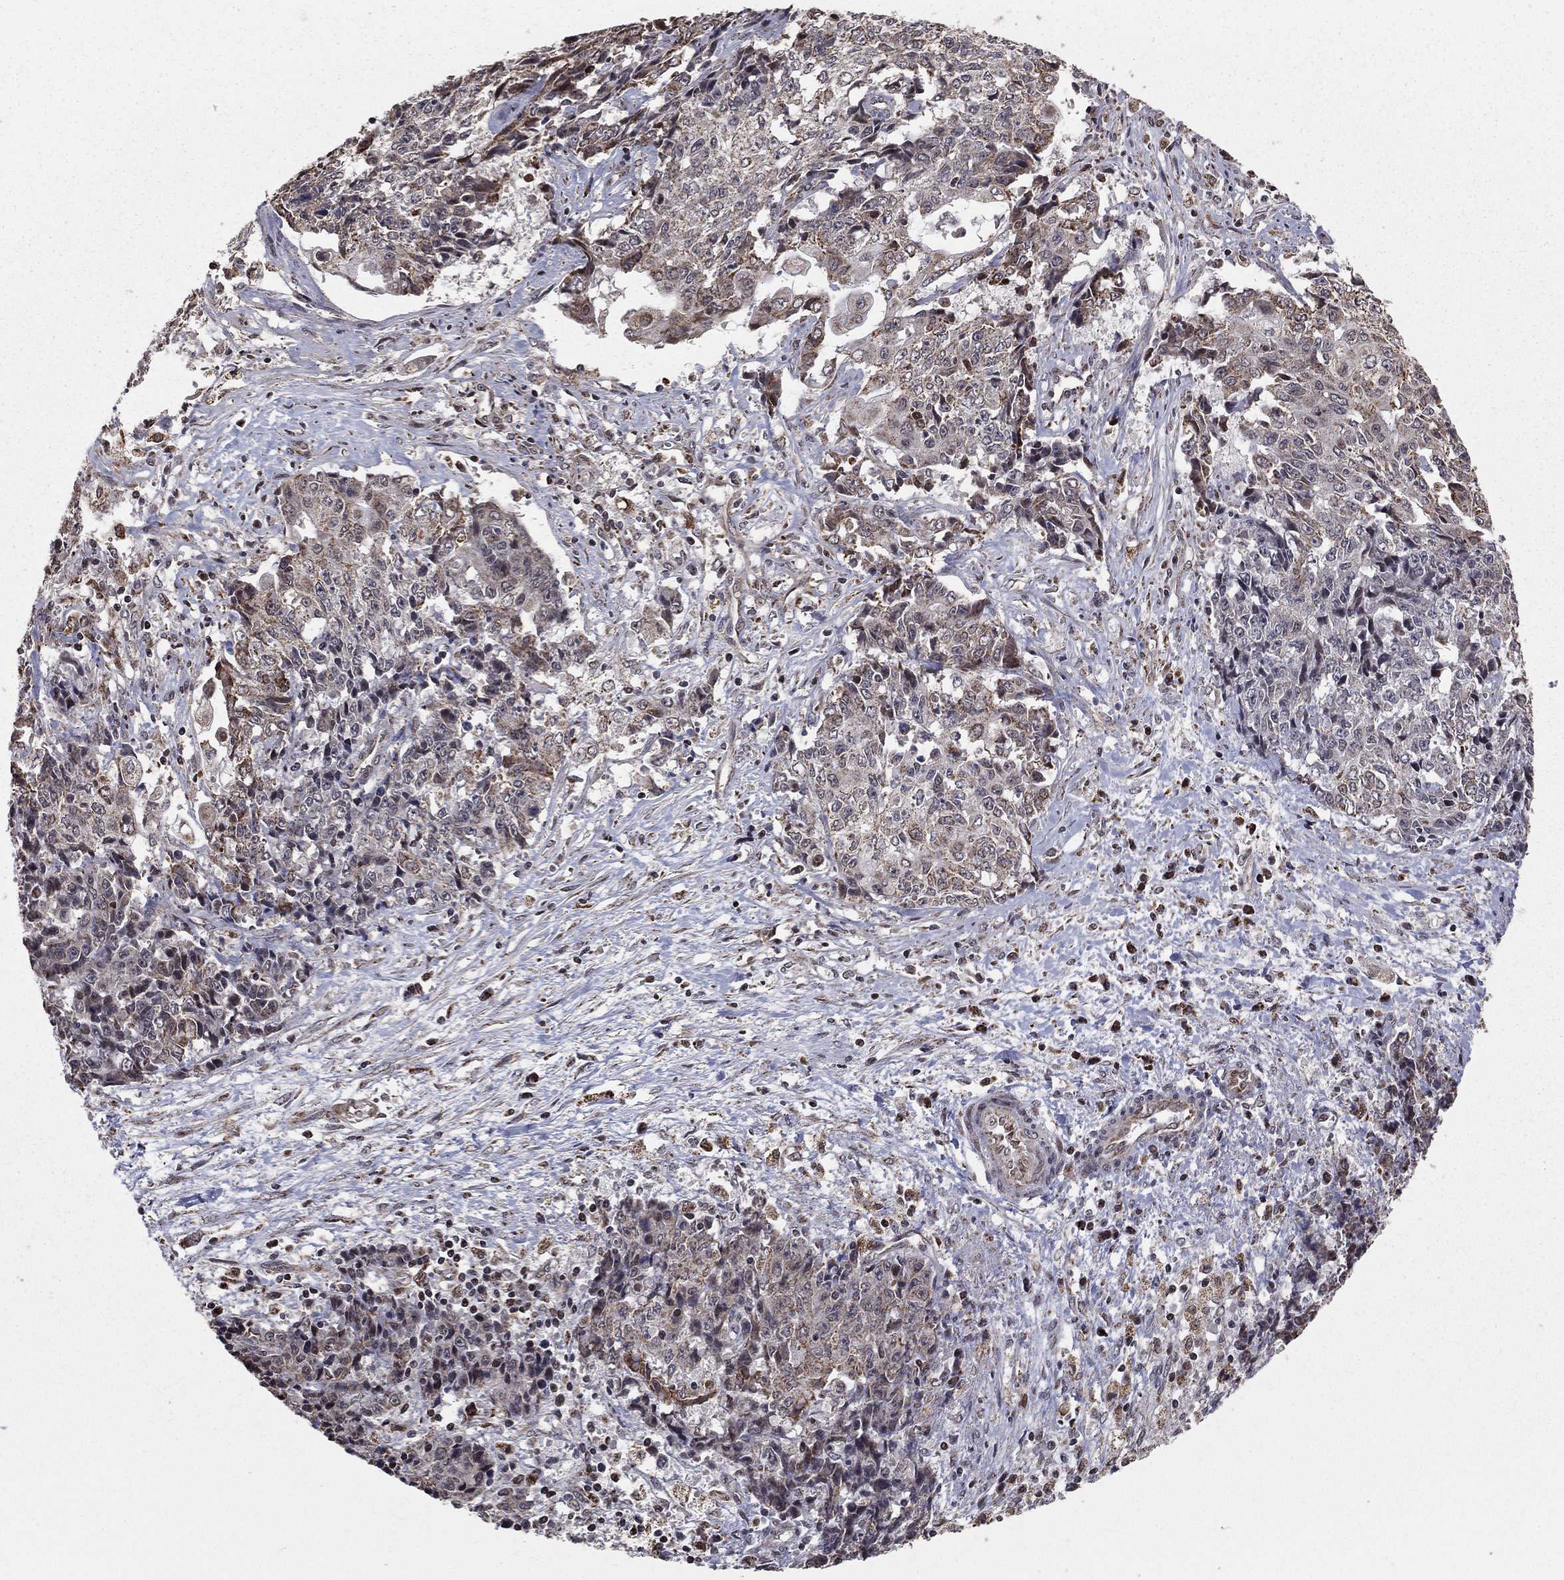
{"staining": {"intensity": "weak", "quantity": "<25%", "location": "cytoplasmic/membranous"}, "tissue": "ovarian cancer", "cell_type": "Tumor cells", "image_type": "cancer", "snomed": [{"axis": "morphology", "description": "Carcinoma, endometroid"}, {"axis": "topography", "description": "Ovary"}], "caption": "The histopathology image displays no significant staining in tumor cells of ovarian cancer (endometroid carcinoma). (DAB (3,3'-diaminobenzidine) immunohistochemistry (IHC), high magnification).", "gene": "ACOT13", "patient": {"sex": "female", "age": 42}}